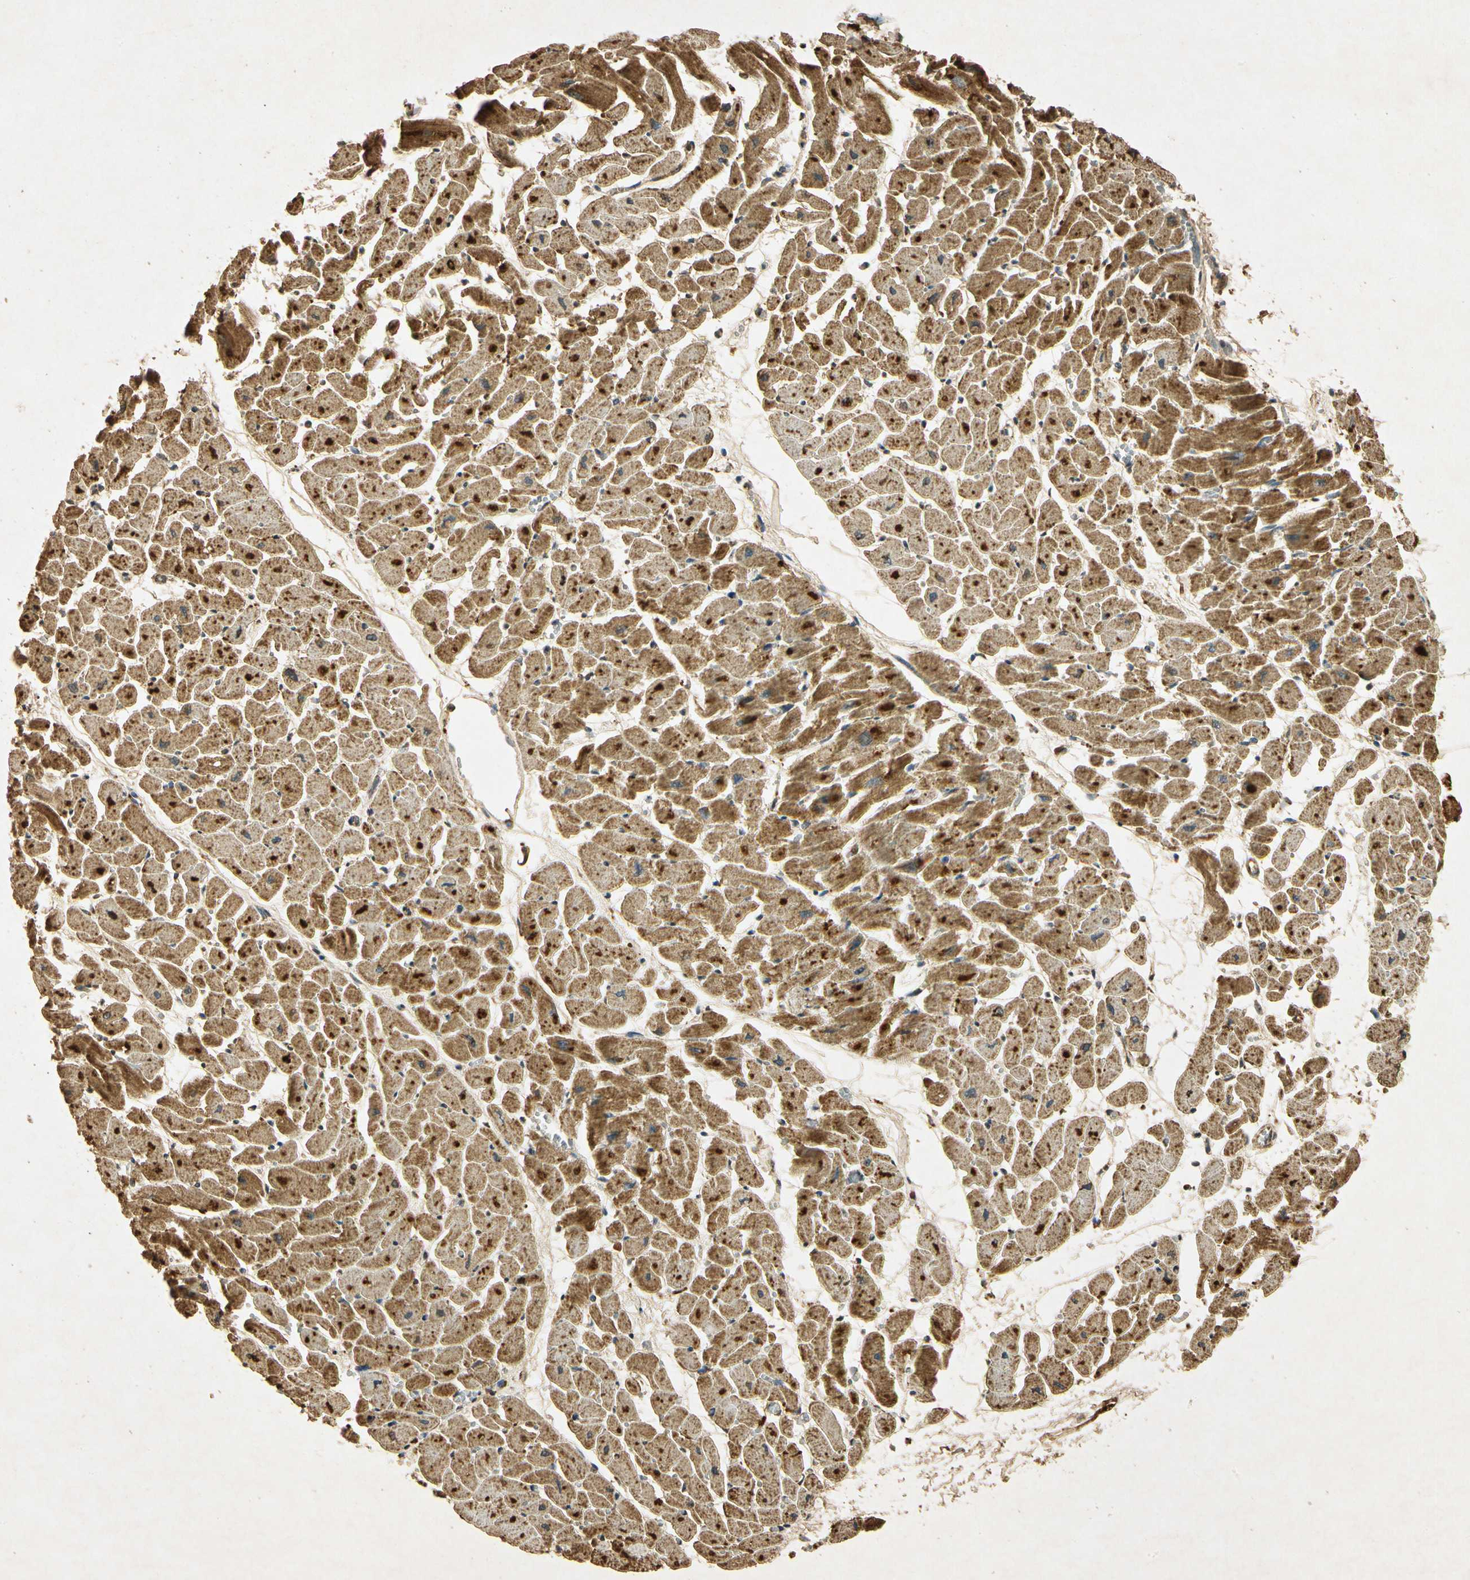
{"staining": {"intensity": "moderate", "quantity": ">75%", "location": "cytoplasmic/membranous"}, "tissue": "heart muscle", "cell_type": "Cardiomyocytes", "image_type": "normal", "snomed": [{"axis": "morphology", "description": "Normal tissue, NOS"}, {"axis": "topography", "description": "Heart"}], "caption": "Heart muscle stained with DAB immunohistochemistry exhibits medium levels of moderate cytoplasmic/membranous staining in approximately >75% of cardiomyocytes. The staining was performed using DAB, with brown indicating positive protein expression. Nuclei are stained blue with hematoxylin.", "gene": "PRDX3", "patient": {"sex": "female", "age": 19}}